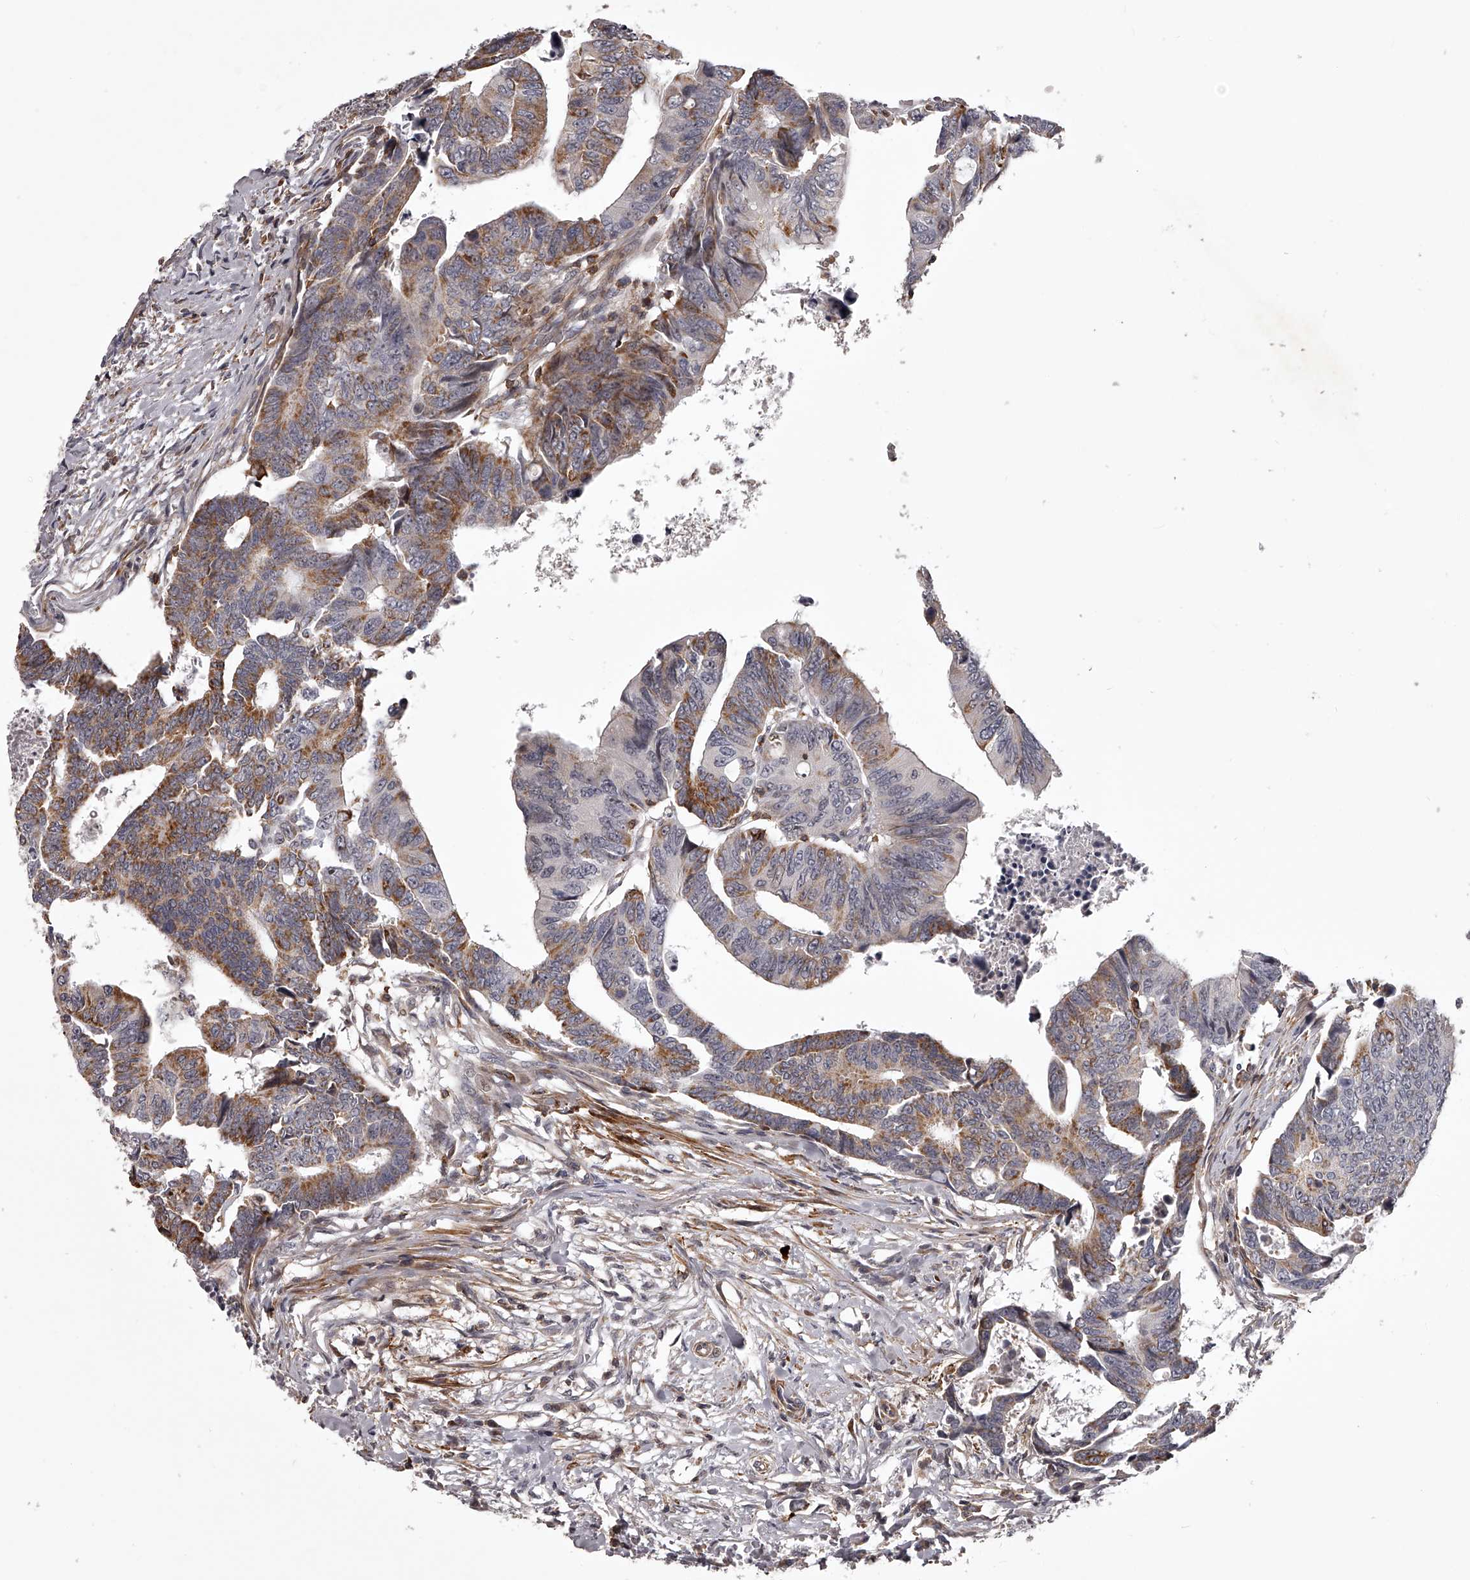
{"staining": {"intensity": "moderate", "quantity": "25%-75%", "location": "cytoplasmic/membranous"}, "tissue": "colorectal cancer", "cell_type": "Tumor cells", "image_type": "cancer", "snomed": [{"axis": "morphology", "description": "Adenocarcinoma, NOS"}, {"axis": "topography", "description": "Rectum"}], "caption": "A photomicrograph showing moderate cytoplasmic/membranous positivity in approximately 25%-75% of tumor cells in colorectal cancer (adenocarcinoma), as visualized by brown immunohistochemical staining.", "gene": "RRP36", "patient": {"sex": "female", "age": 65}}